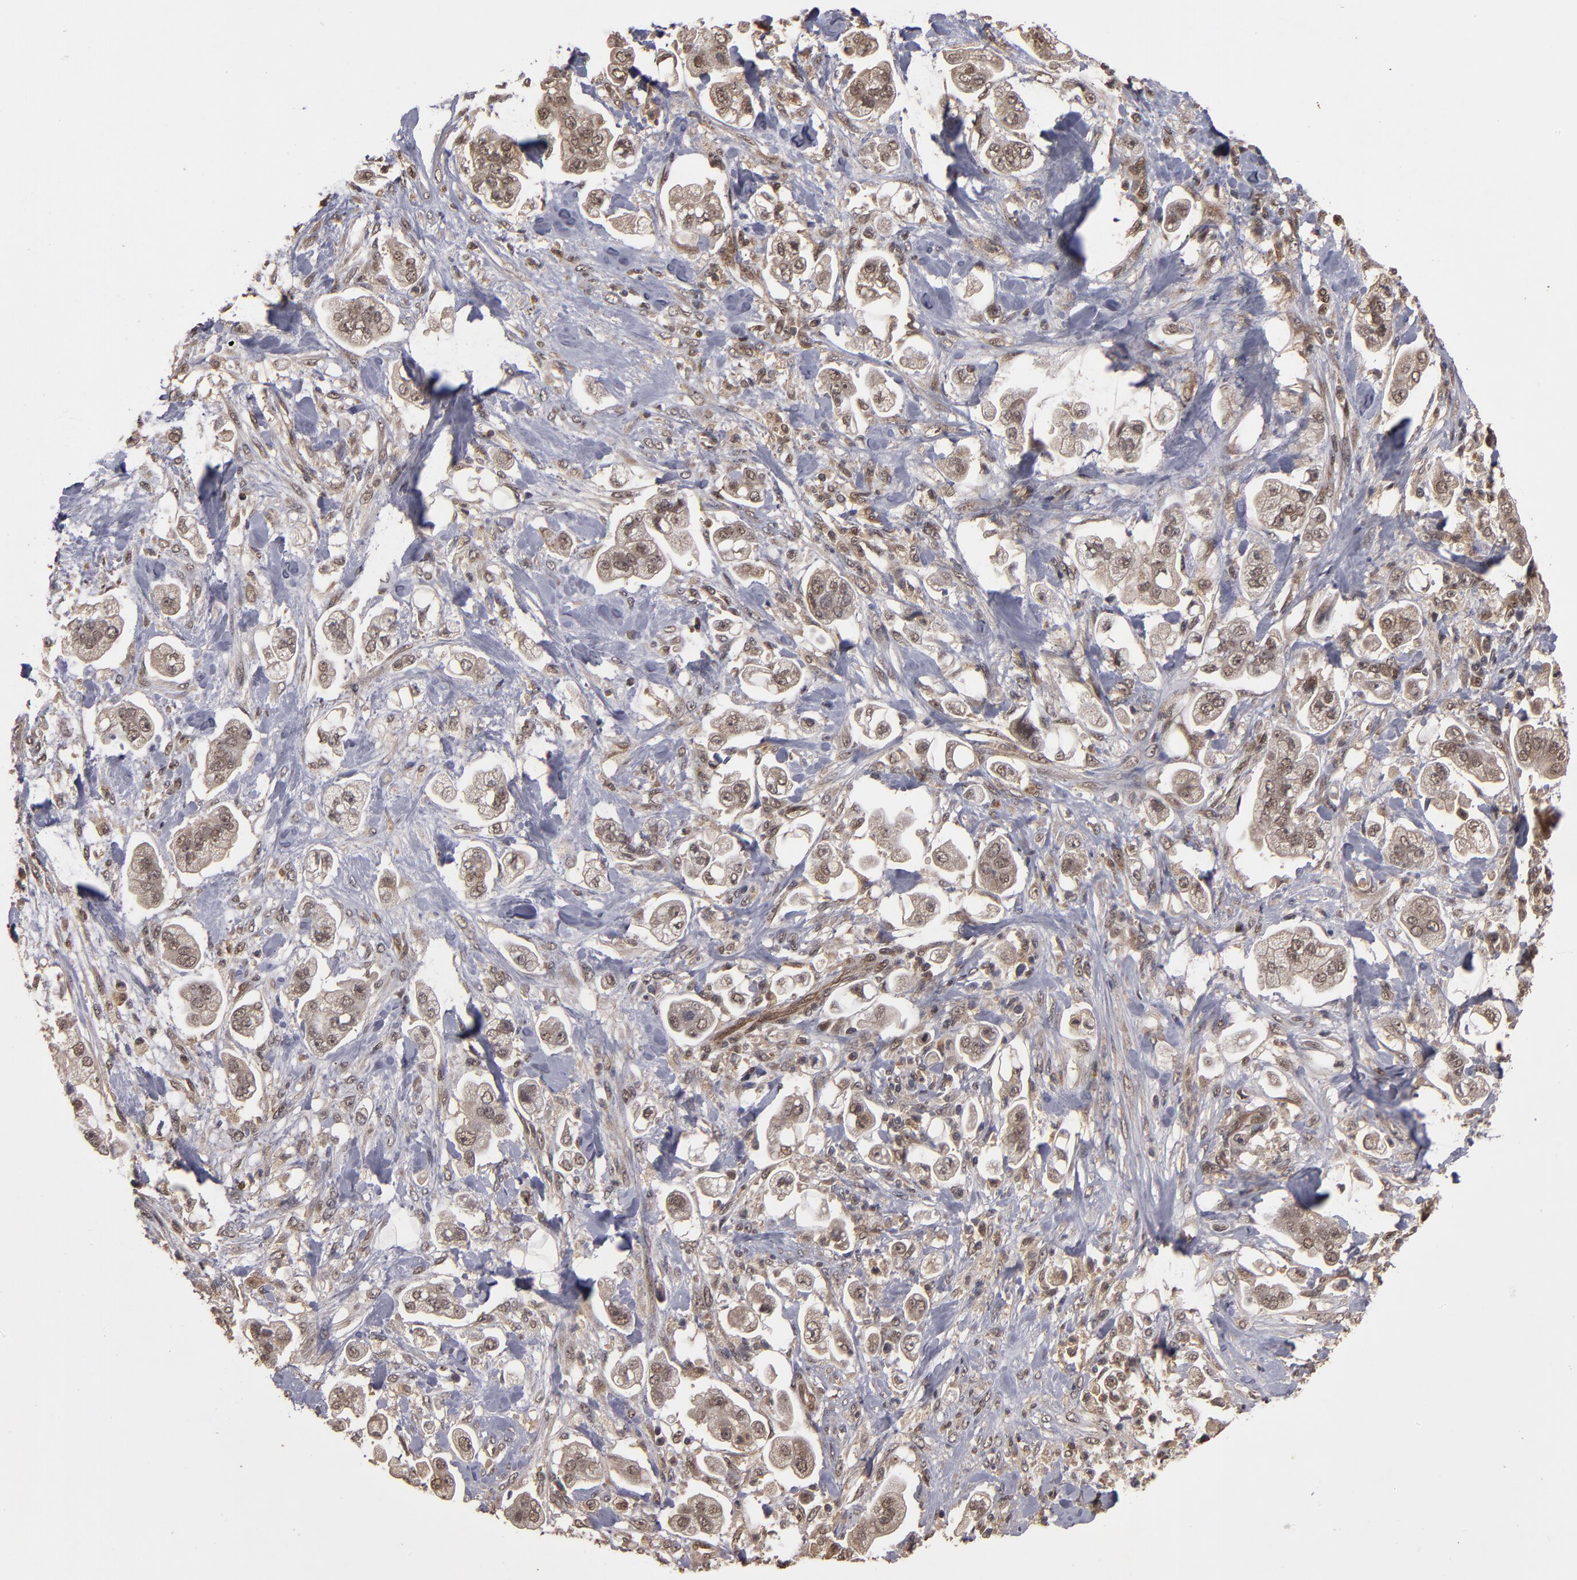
{"staining": {"intensity": "moderate", "quantity": ">75%", "location": "cytoplasmic/membranous"}, "tissue": "stomach cancer", "cell_type": "Tumor cells", "image_type": "cancer", "snomed": [{"axis": "morphology", "description": "Adenocarcinoma, NOS"}, {"axis": "topography", "description": "Stomach"}], "caption": "IHC photomicrograph of neoplastic tissue: human stomach cancer stained using IHC reveals medium levels of moderate protein expression localized specifically in the cytoplasmic/membranous of tumor cells, appearing as a cytoplasmic/membranous brown color.", "gene": "CUL5", "patient": {"sex": "male", "age": 62}}